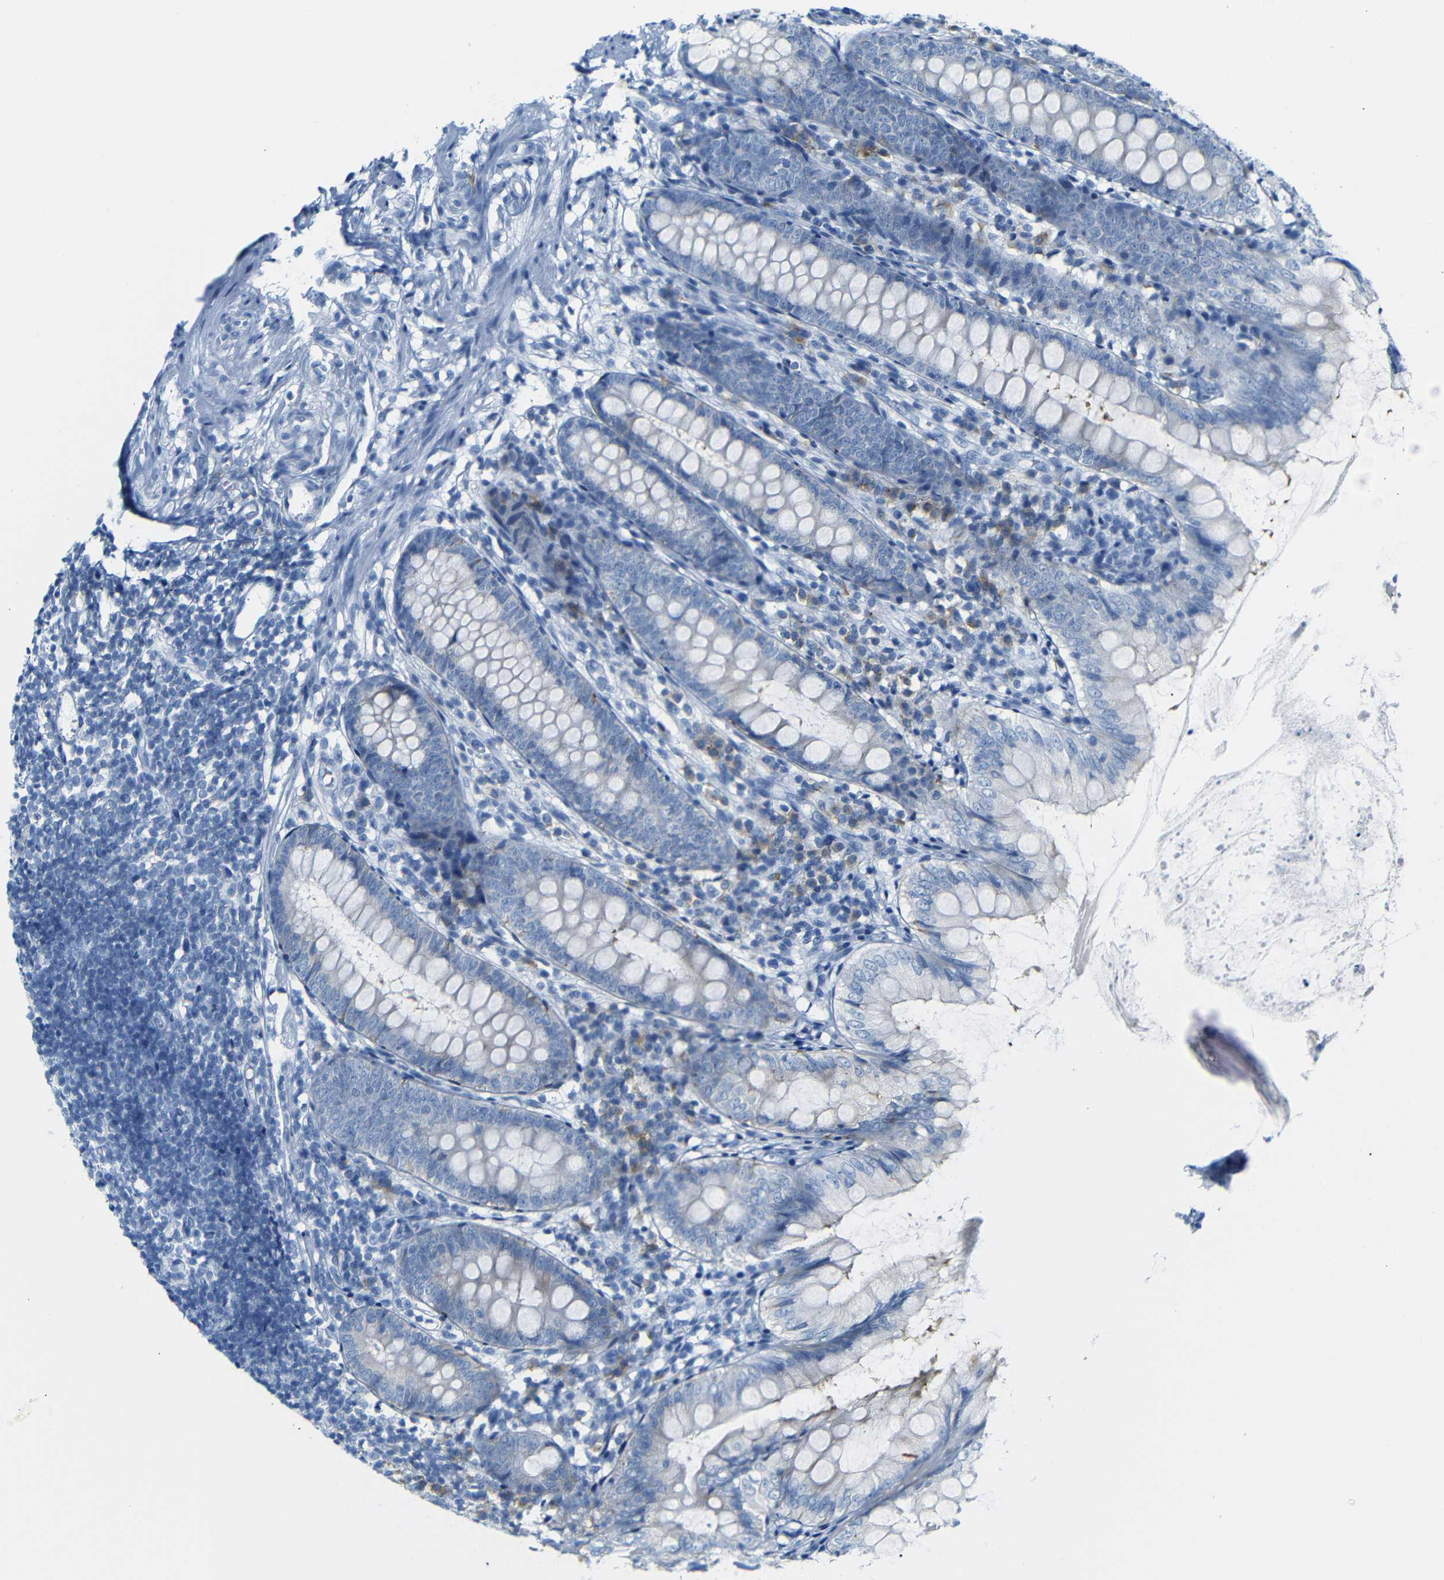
{"staining": {"intensity": "negative", "quantity": "none", "location": "none"}, "tissue": "appendix", "cell_type": "Glandular cells", "image_type": "normal", "snomed": [{"axis": "morphology", "description": "Normal tissue, NOS"}, {"axis": "topography", "description": "Appendix"}], "caption": "The photomicrograph reveals no significant staining in glandular cells of appendix. (DAB (3,3'-diaminobenzidine) immunohistochemistry (IHC), high magnification).", "gene": "FCRL1", "patient": {"sex": "female", "age": 77}}